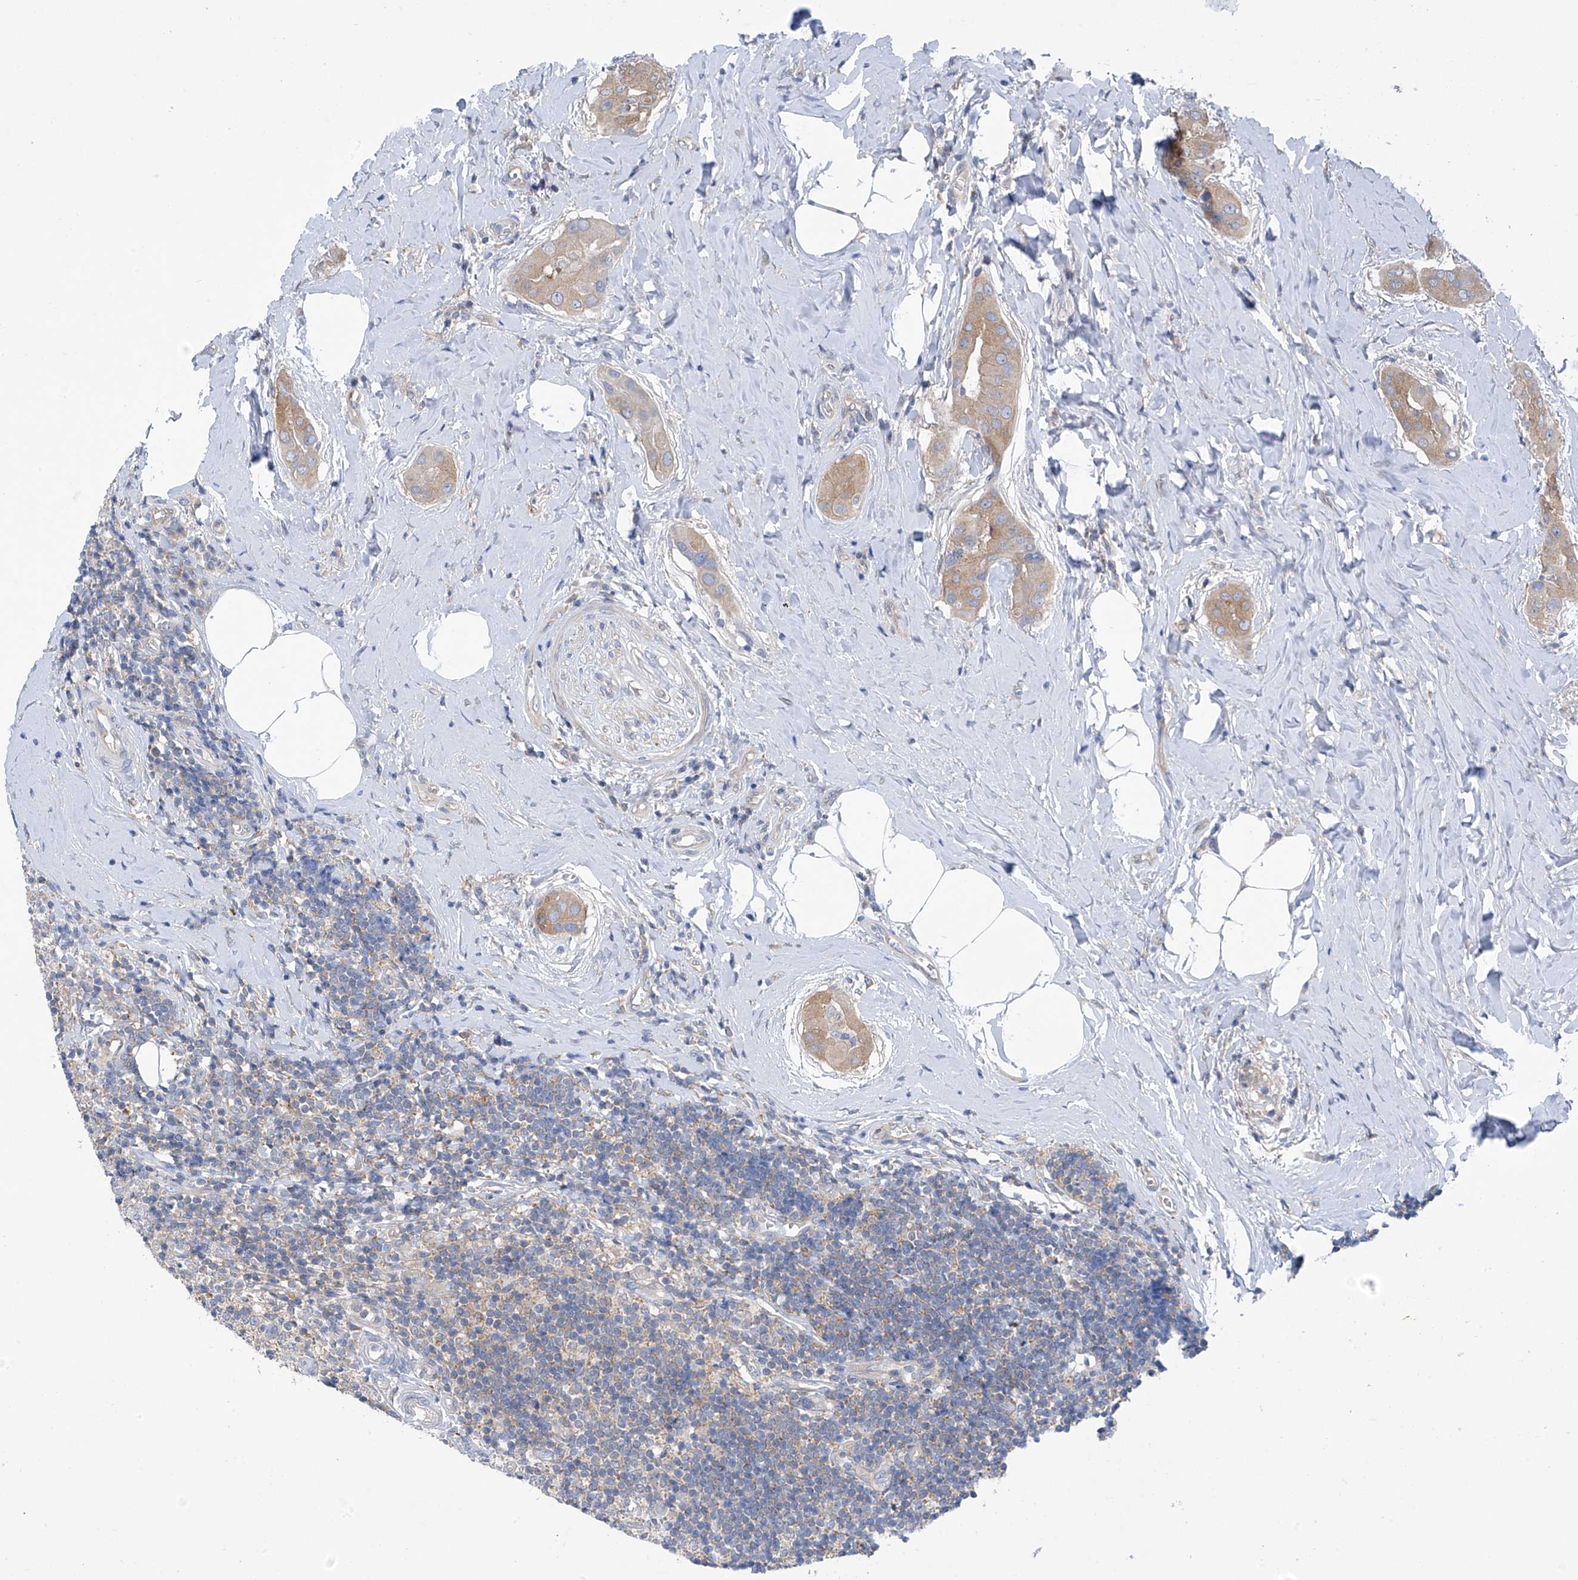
{"staining": {"intensity": "weak", "quantity": ">75%", "location": "cytoplasmic/membranous"}, "tissue": "thyroid cancer", "cell_type": "Tumor cells", "image_type": "cancer", "snomed": [{"axis": "morphology", "description": "Papillary adenocarcinoma, NOS"}, {"axis": "topography", "description": "Thyroid gland"}], "caption": "Weak cytoplasmic/membranous expression for a protein is identified in about >75% of tumor cells of thyroid cancer using immunohistochemistry.", "gene": "REPS1", "patient": {"sex": "male", "age": 33}}